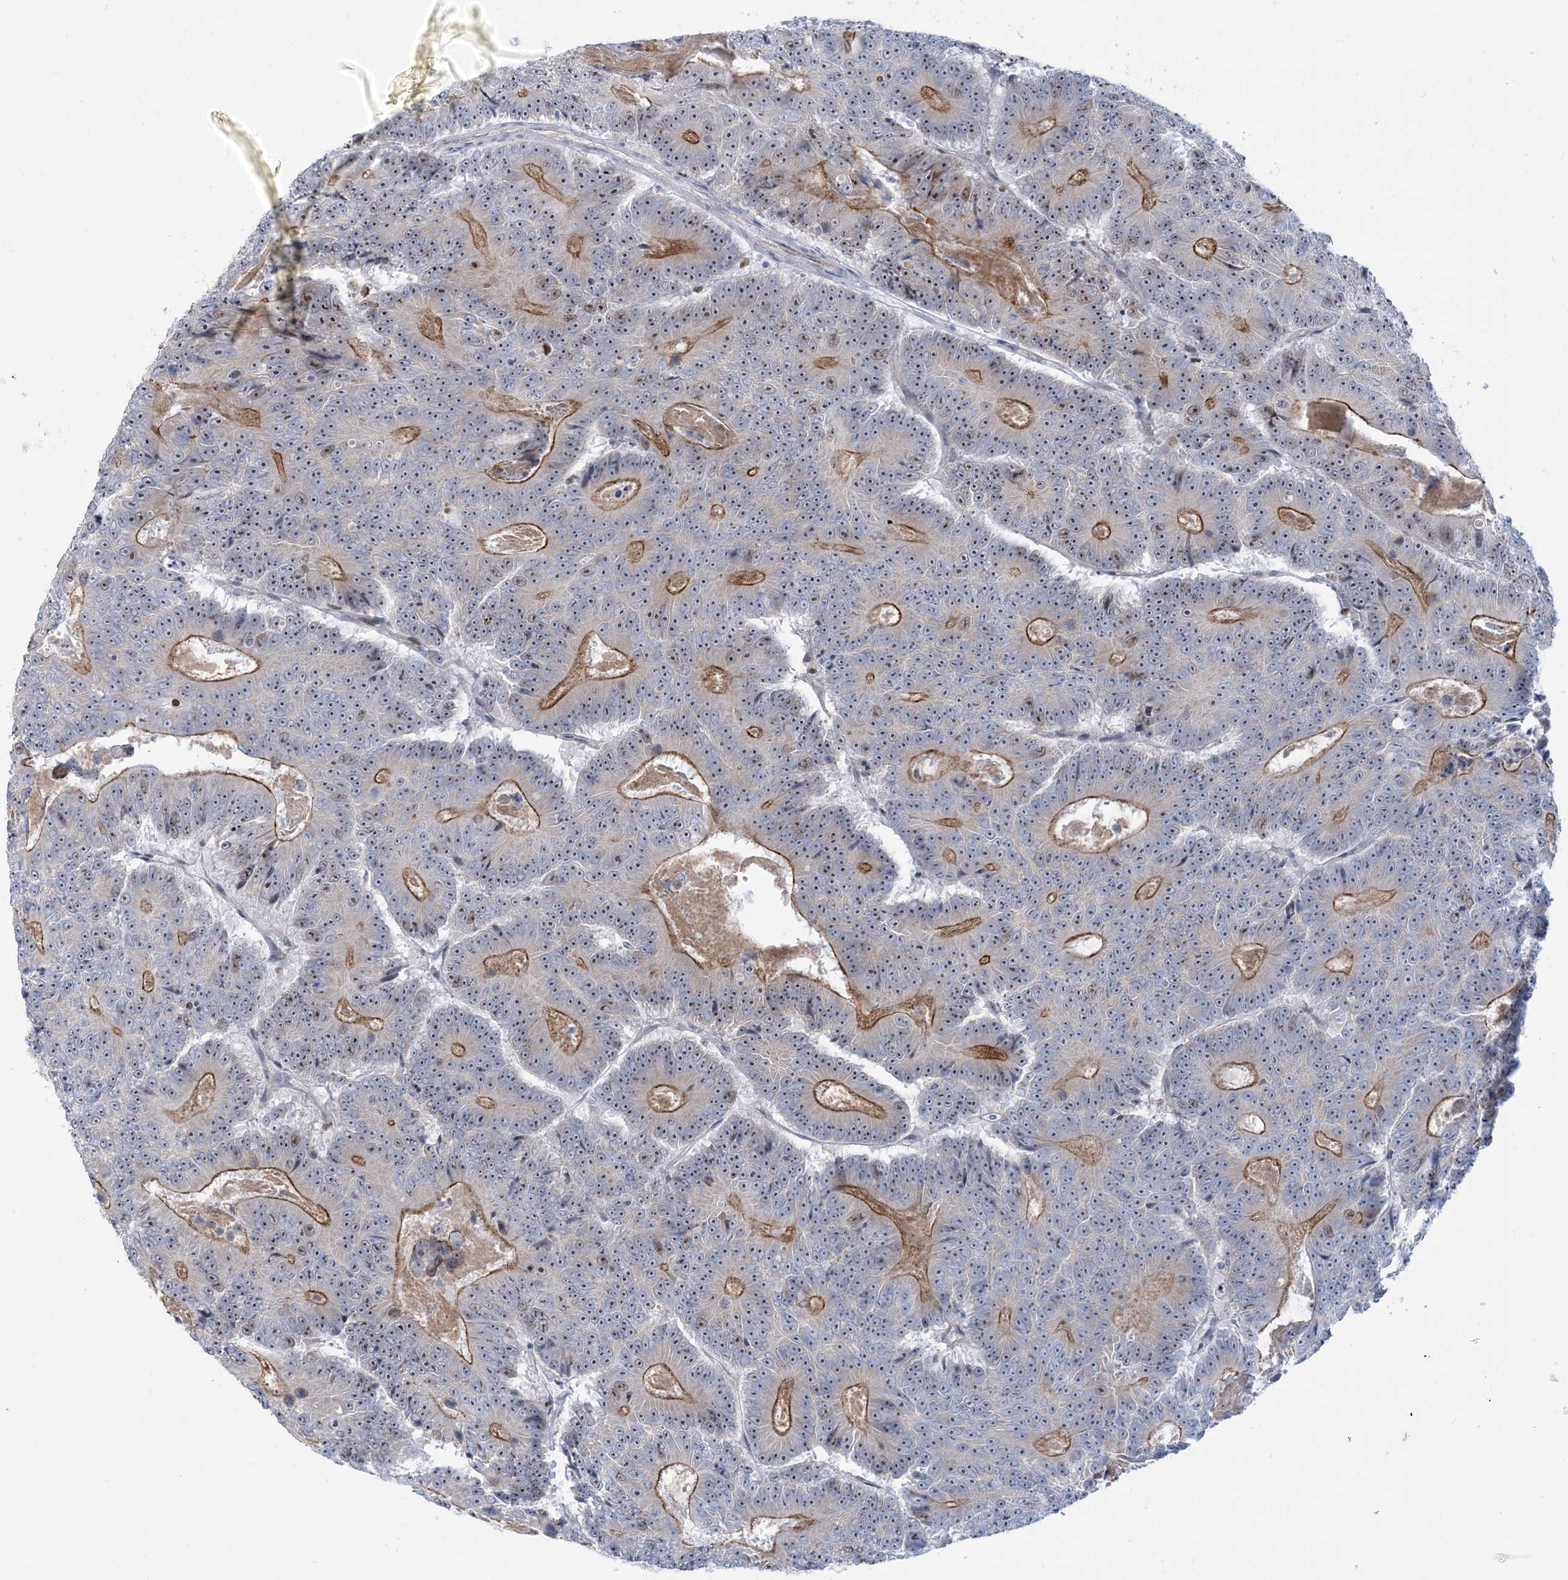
{"staining": {"intensity": "moderate", "quantity": "25%-75%", "location": "cytoplasmic/membranous,nuclear"}, "tissue": "colorectal cancer", "cell_type": "Tumor cells", "image_type": "cancer", "snomed": [{"axis": "morphology", "description": "Adenocarcinoma, NOS"}, {"axis": "topography", "description": "Colon"}], "caption": "Colorectal cancer stained with IHC shows moderate cytoplasmic/membranous and nuclear expression in approximately 25%-75% of tumor cells. Nuclei are stained in blue.", "gene": "MARS2", "patient": {"sex": "male", "age": 83}}